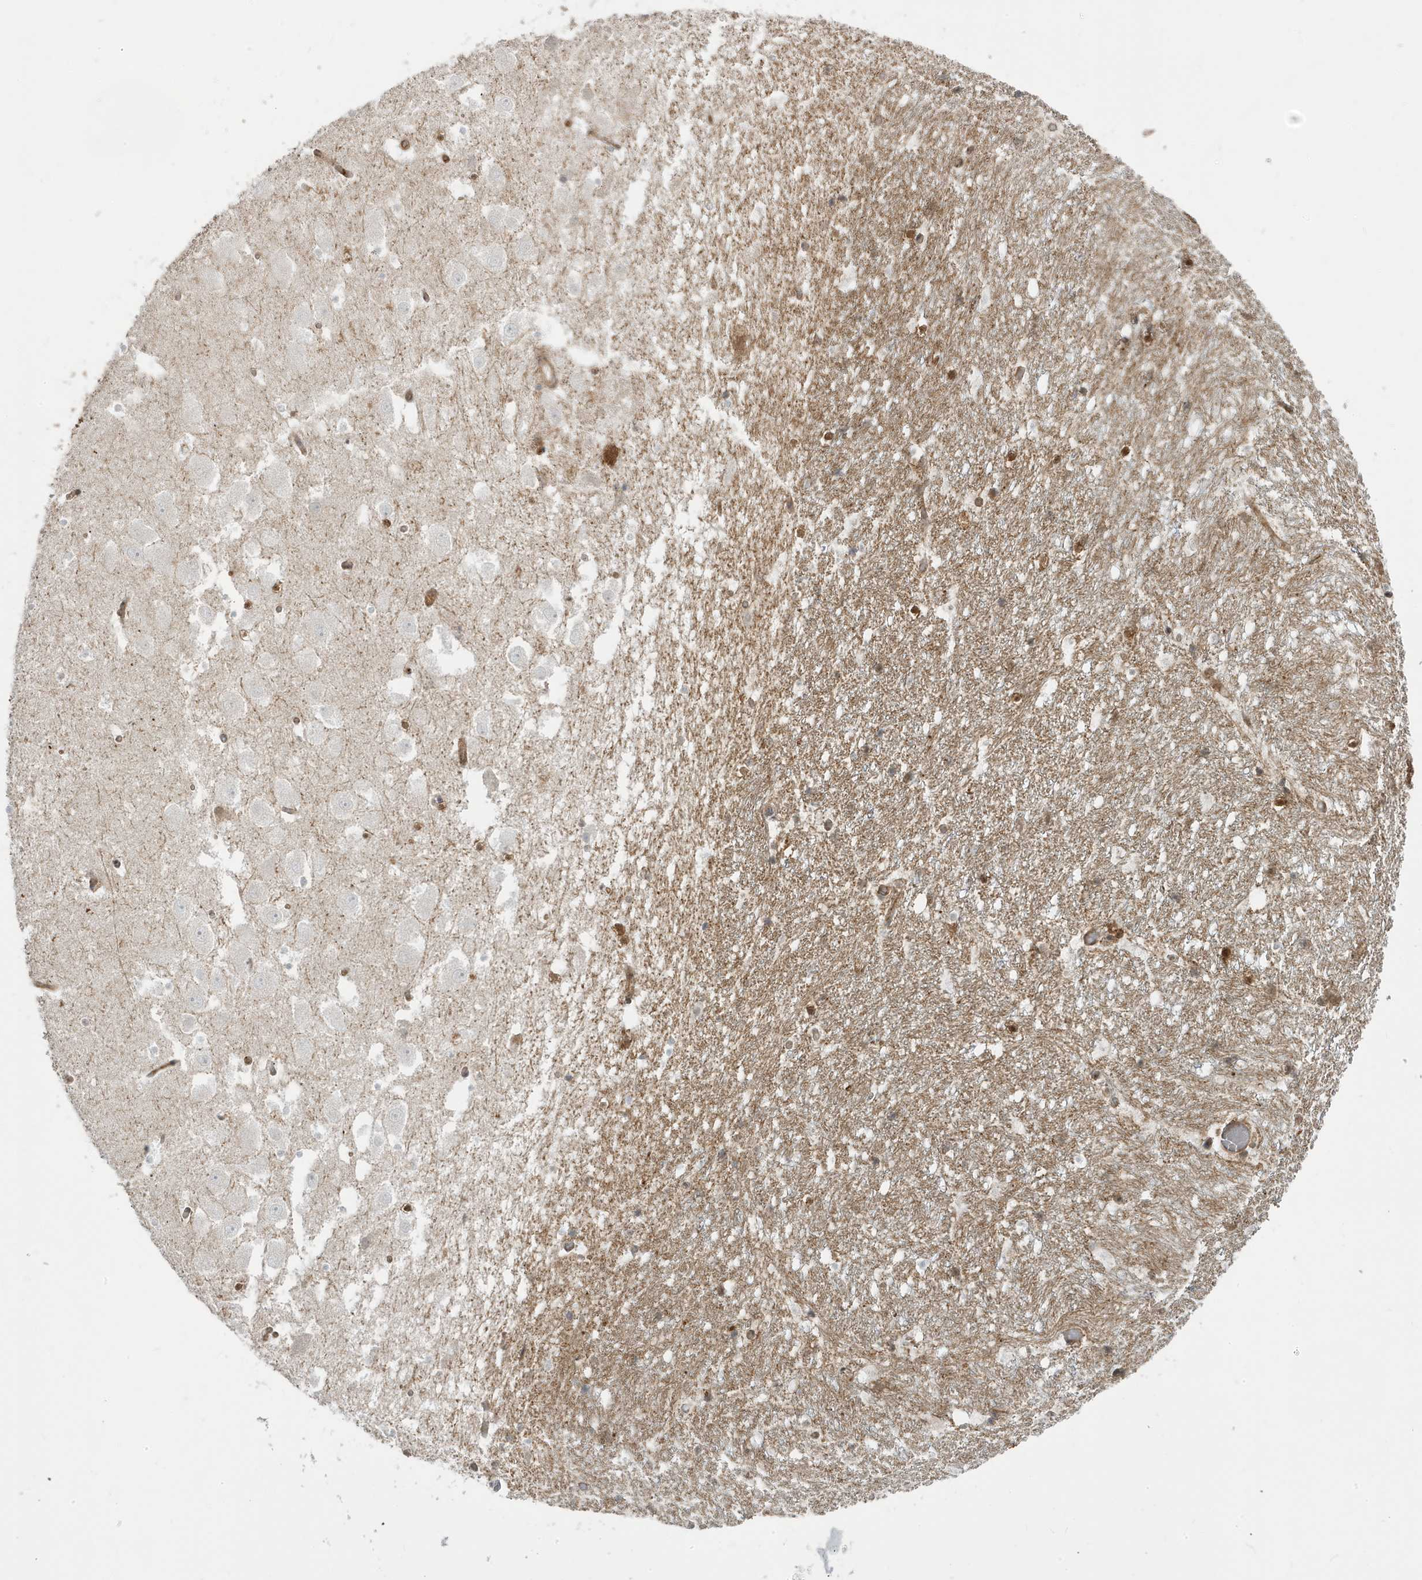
{"staining": {"intensity": "moderate", "quantity": "<25%", "location": "cytoplasmic/membranous"}, "tissue": "hippocampus", "cell_type": "Glial cells", "image_type": "normal", "snomed": [{"axis": "morphology", "description": "Normal tissue, NOS"}, {"axis": "topography", "description": "Hippocampus"}], "caption": "A high-resolution histopathology image shows immunohistochemistry staining of benign hippocampus, which shows moderate cytoplasmic/membranous staining in approximately <25% of glial cells. (Stains: DAB (3,3'-diaminobenzidine) in brown, nuclei in blue, Microscopy: brightfield microscopy at high magnification).", "gene": "STAM", "patient": {"sex": "female", "age": 52}}